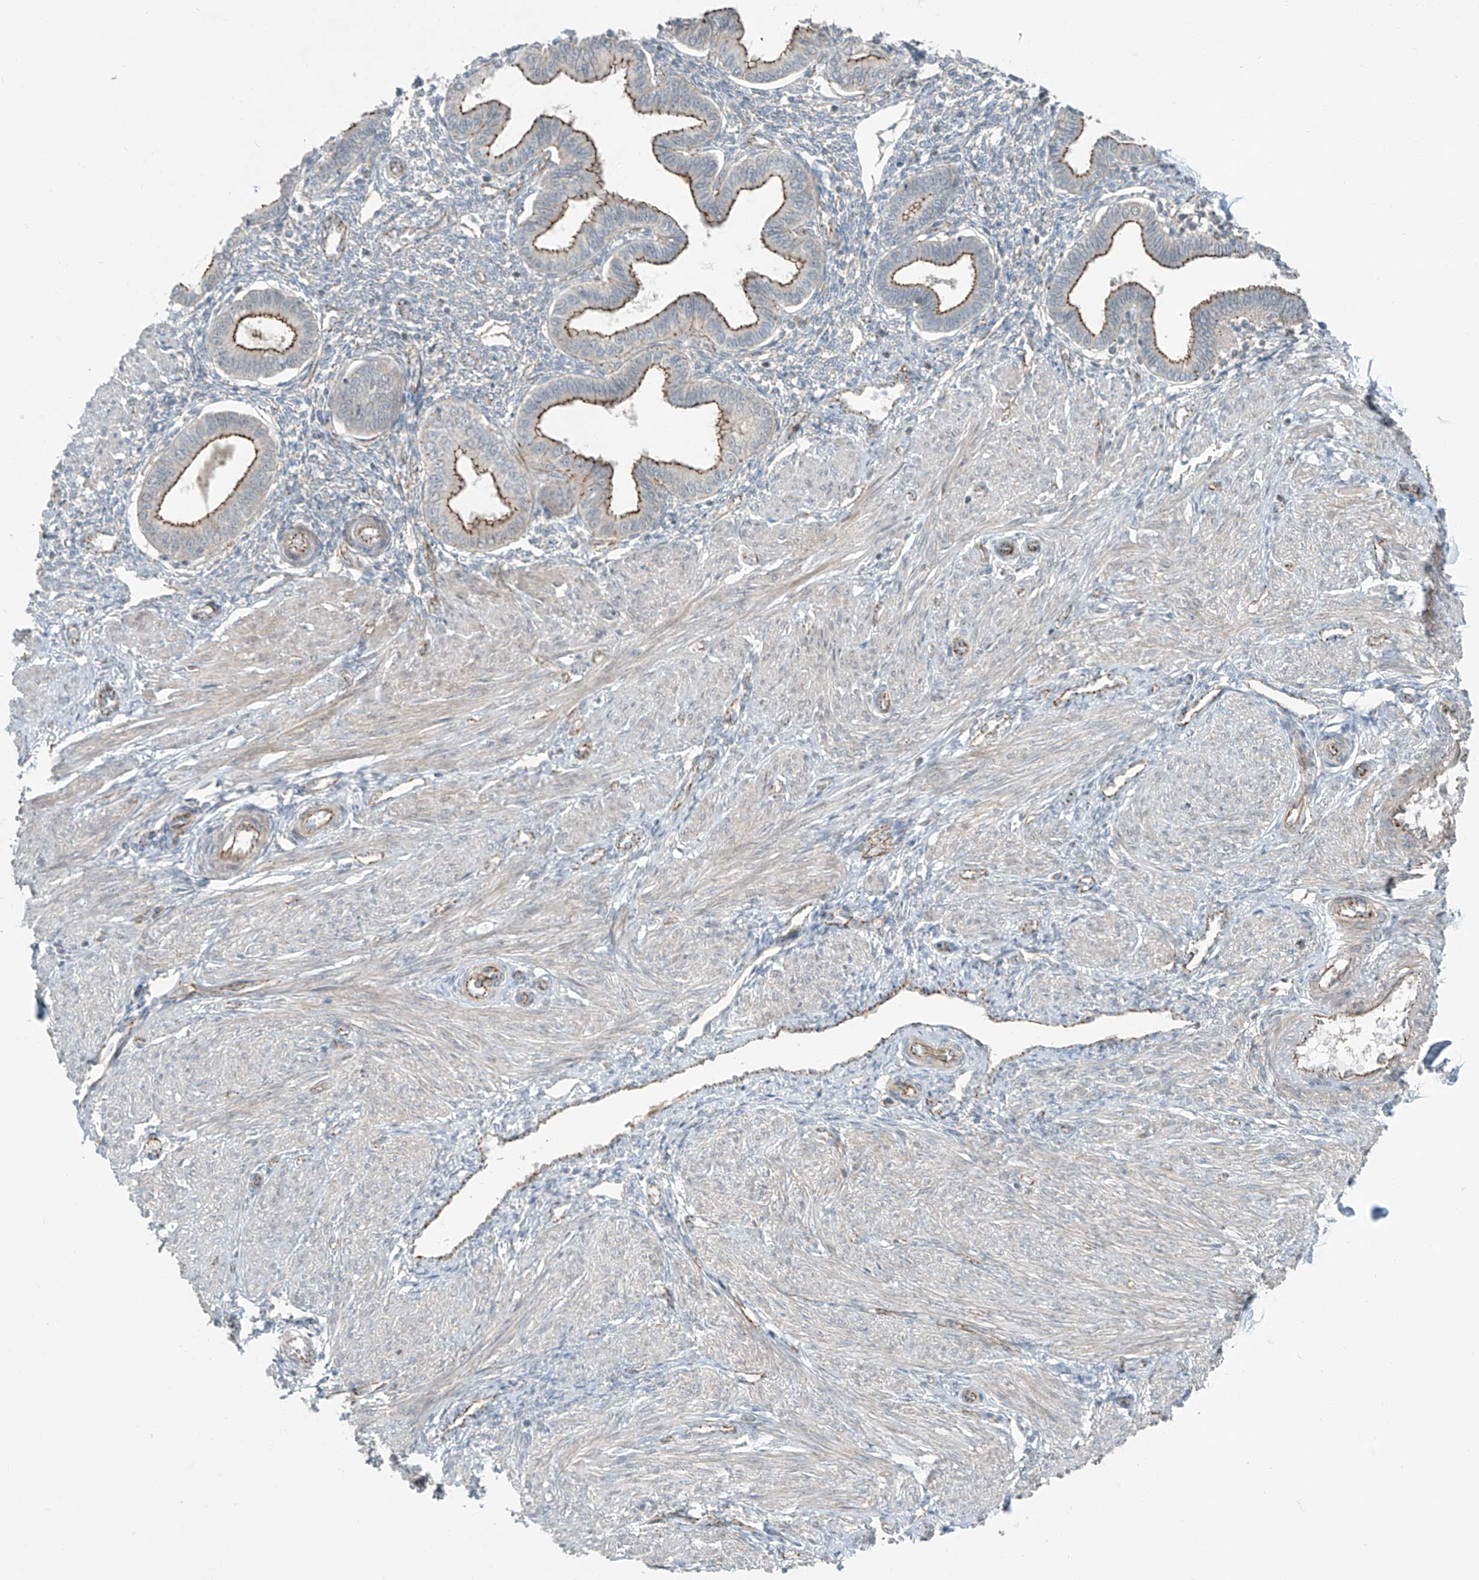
{"staining": {"intensity": "weak", "quantity": "<25%", "location": "cytoplasmic/membranous"}, "tissue": "endometrium", "cell_type": "Cells in endometrial stroma", "image_type": "normal", "snomed": [{"axis": "morphology", "description": "Normal tissue, NOS"}, {"axis": "topography", "description": "Endometrium"}], "caption": "Immunohistochemistry micrograph of normal endometrium: human endometrium stained with DAB (3,3'-diaminobenzidine) demonstrates no significant protein expression in cells in endometrial stroma. (DAB (3,3'-diaminobenzidine) IHC with hematoxylin counter stain).", "gene": "ZNF16", "patient": {"sex": "female", "age": 53}}